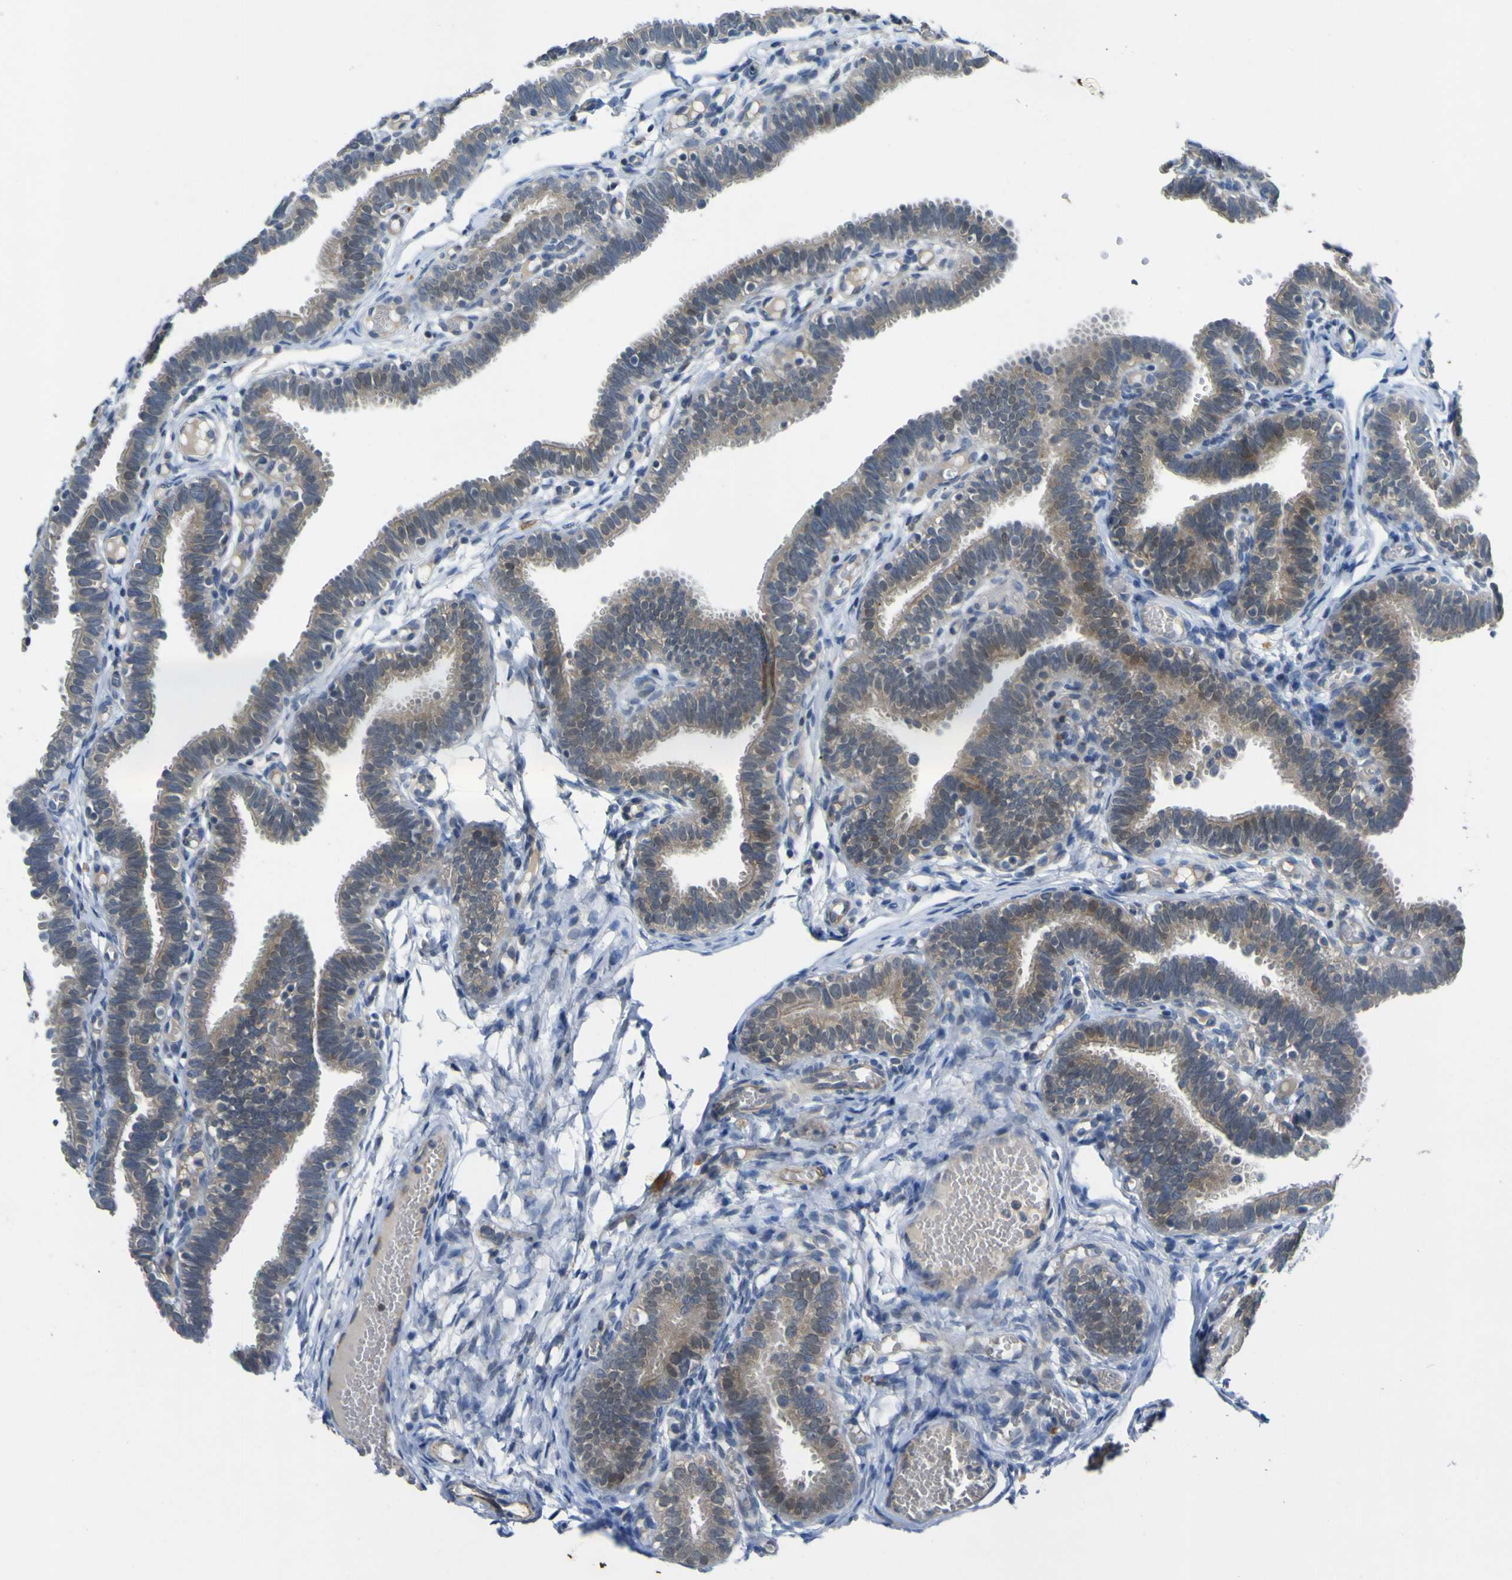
{"staining": {"intensity": "weak", "quantity": "25%-75%", "location": "cytoplasmic/membranous,nuclear"}, "tissue": "fallopian tube", "cell_type": "Glandular cells", "image_type": "normal", "snomed": [{"axis": "morphology", "description": "Normal tissue, NOS"}, {"axis": "topography", "description": "Fallopian tube"}, {"axis": "topography", "description": "Placenta"}], "caption": "A photomicrograph of fallopian tube stained for a protein reveals weak cytoplasmic/membranous,nuclear brown staining in glandular cells.", "gene": "LDLR", "patient": {"sex": "female", "age": 34}}